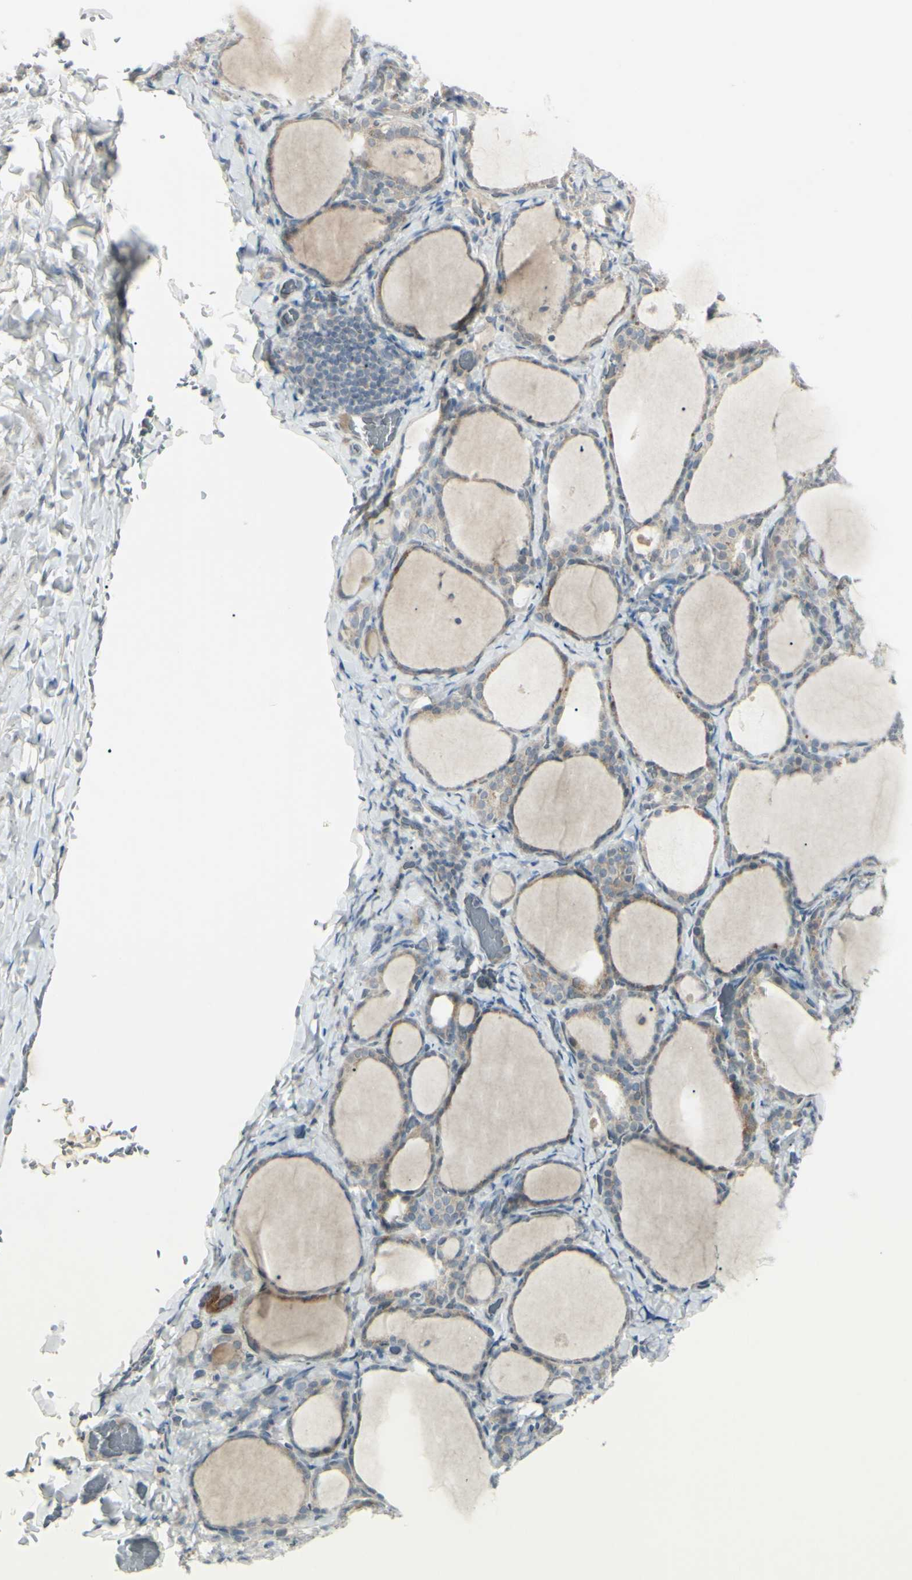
{"staining": {"intensity": "weak", "quantity": ">75%", "location": "cytoplasmic/membranous"}, "tissue": "thyroid gland", "cell_type": "Glandular cells", "image_type": "normal", "snomed": [{"axis": "morphology", "description": "Normal tissue, NOS"}, {"axis": "morphology", "description": "Papillary adenocarcinoma, NOS"}, {"axis": "topography", "description": "Thyroid gland"}], "caption": "The immunohistochemical stain highlights weak cytoplasmic/membranous positivity in glandular cells of normal thyroid gland.", "gene": "SH3GL2", "patient": {"sex": "female", "age": 30}}